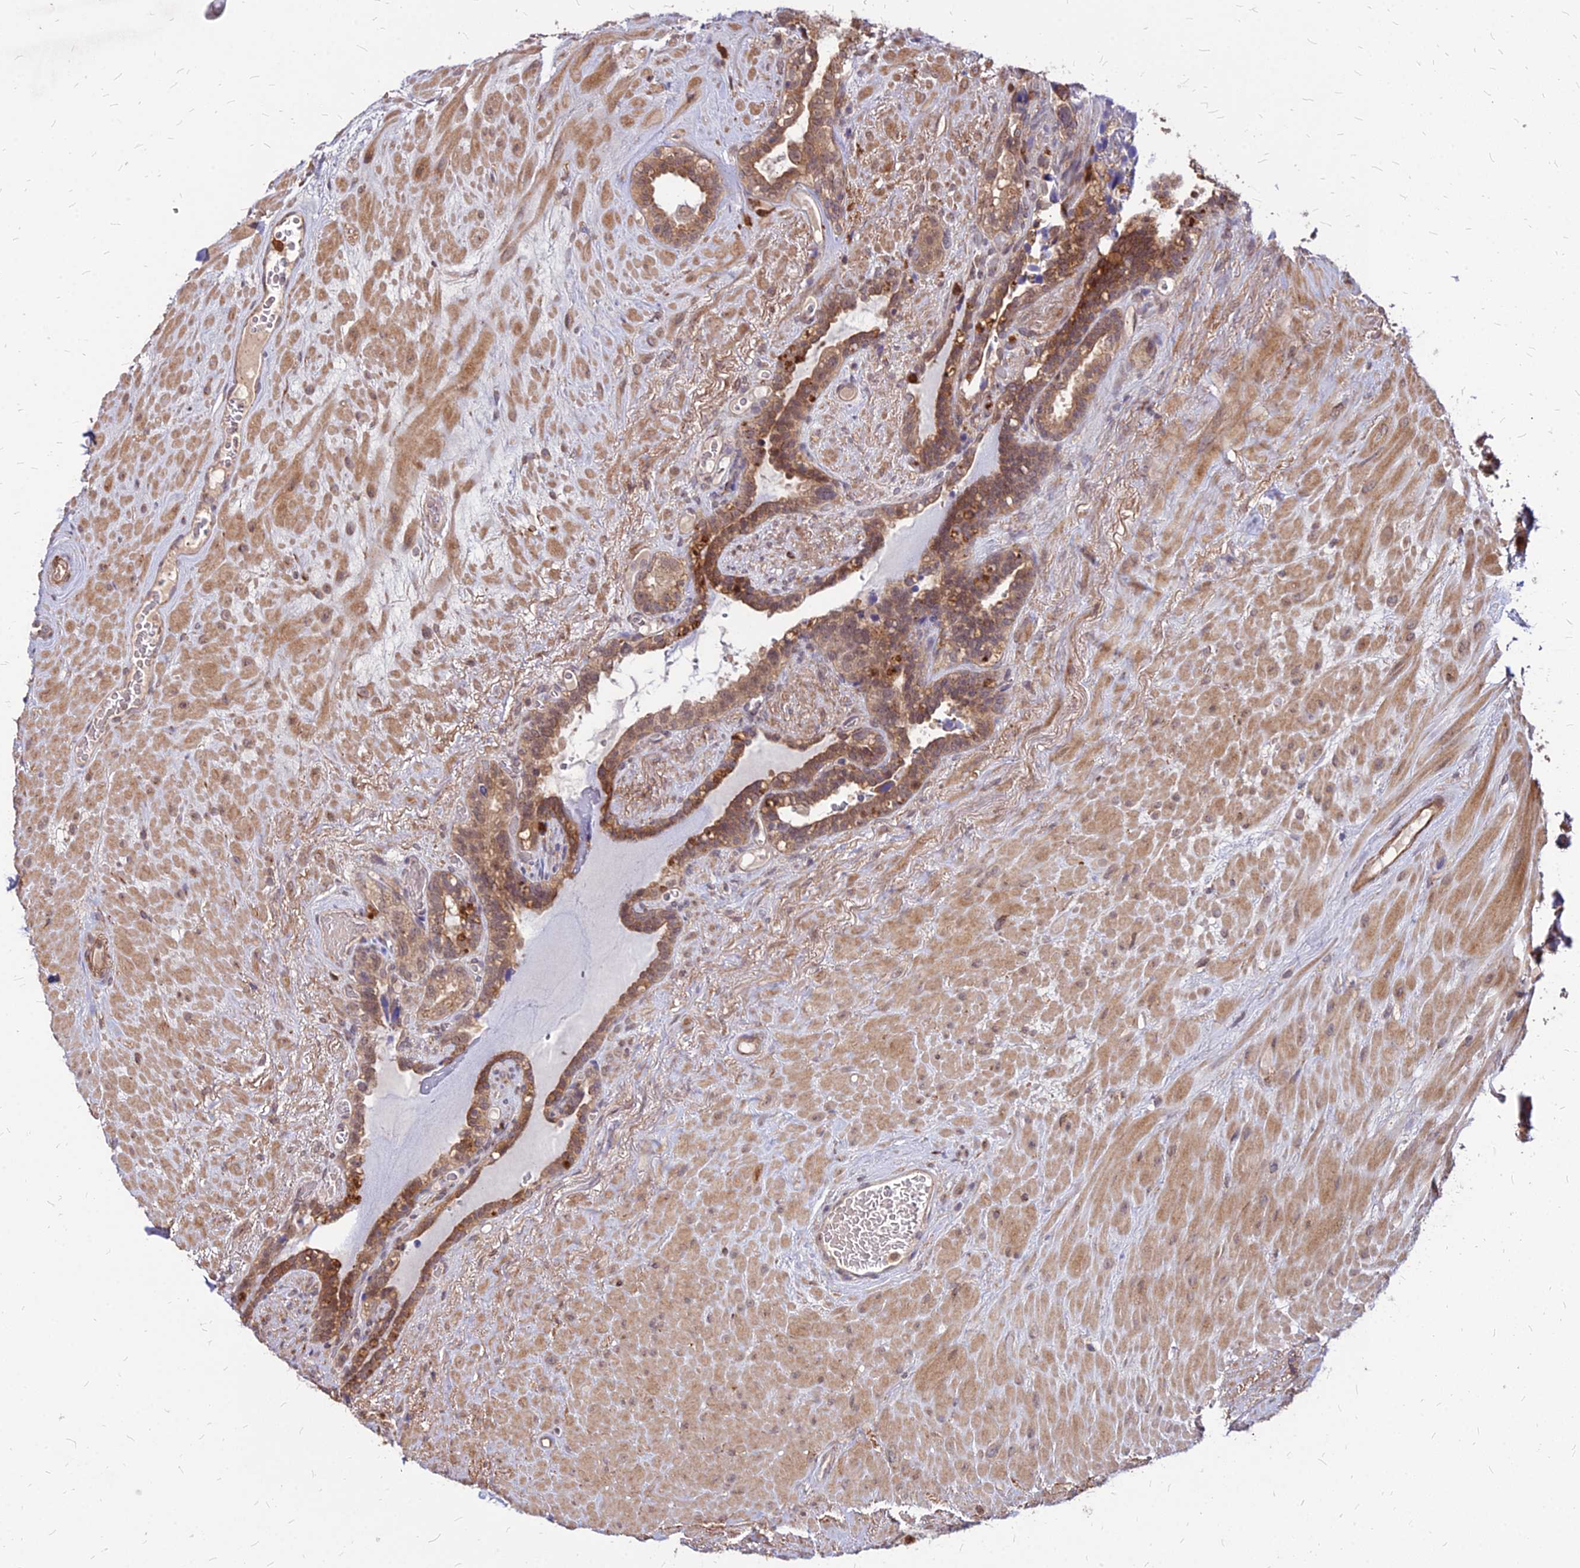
{"staining": {"intensity": "moderate", "quantity": ">75%", "location": "cytoplasmic/membranous"}, "tissue": "seminal vesicle", "cell_type": "Glandular cells", "image_type": "normal", "snomed": [{"axis": "morphology", "description": "Normal tissue, NOS"}, {"axis": "topography", "description": "Seminal veicle"}], "caption": "Protein expression analysis of unremarkable human seminal vesicle reveals moderate cytoplasmic/membranous positivity in approximately >75% of glandular cells.", "gene": "APBA3", "patient": {"sex": "male", "age": 80}}